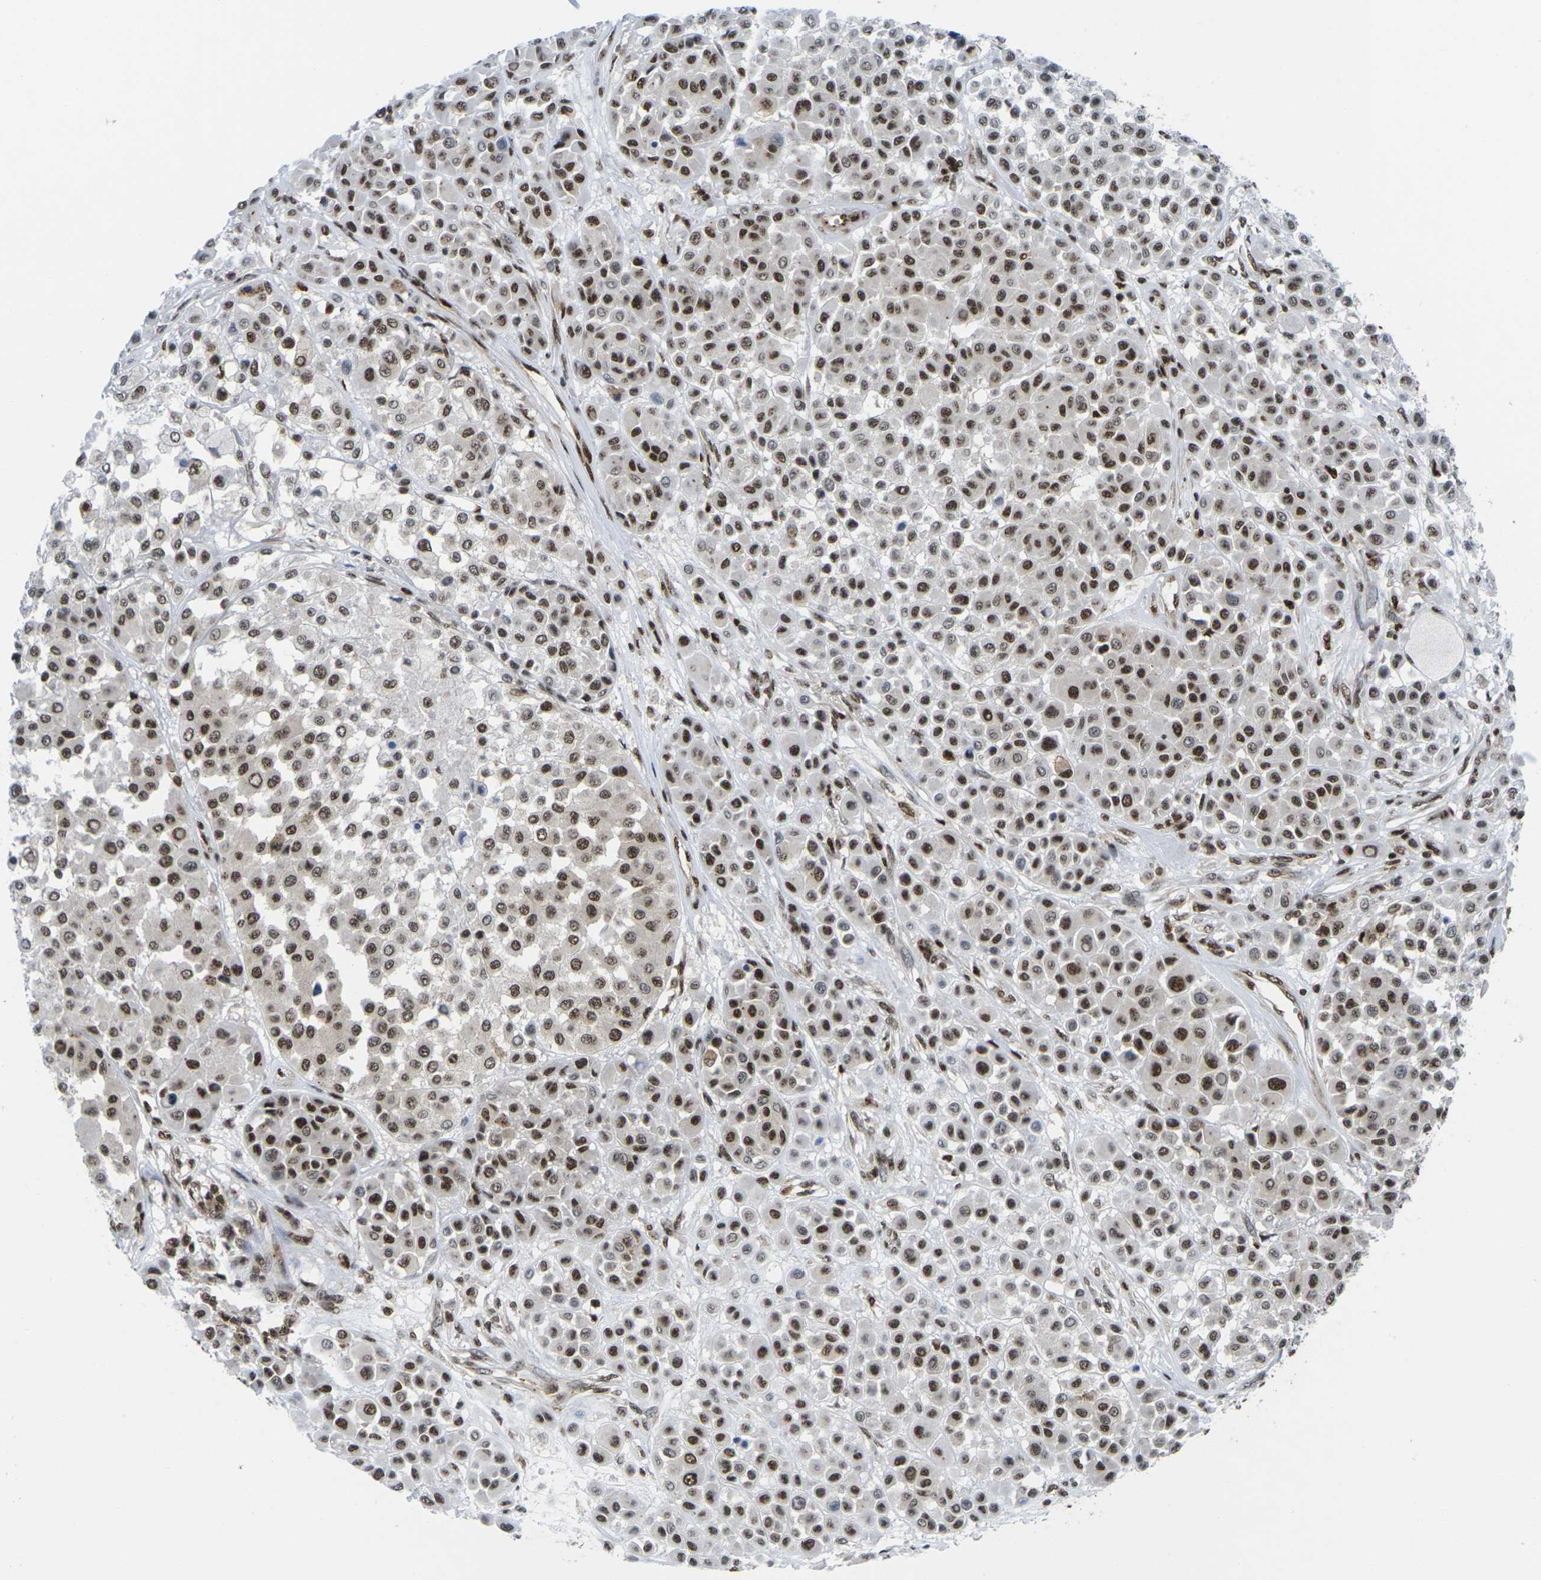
{"staining": {"intensity": "strong", "quantity": ">75%", "location": "nuclear"}, "tissue": "melanoma", "cell_type": "Tumor cells", "image_type": "cancer", "snomed": [{"axis": "morphology", "description": "Malignant melanoma, Metastatic site"}, {"axis": "topography", "description": "Soft tissue"}], "caption": "A high-resolution photomicrograph shows IHC staining of melanoma, which demonstrates strong nuclear expression in about >75% of tumor cells.", "gene": "MAGOH", "patient": {"sex": "male", "age": 41}}